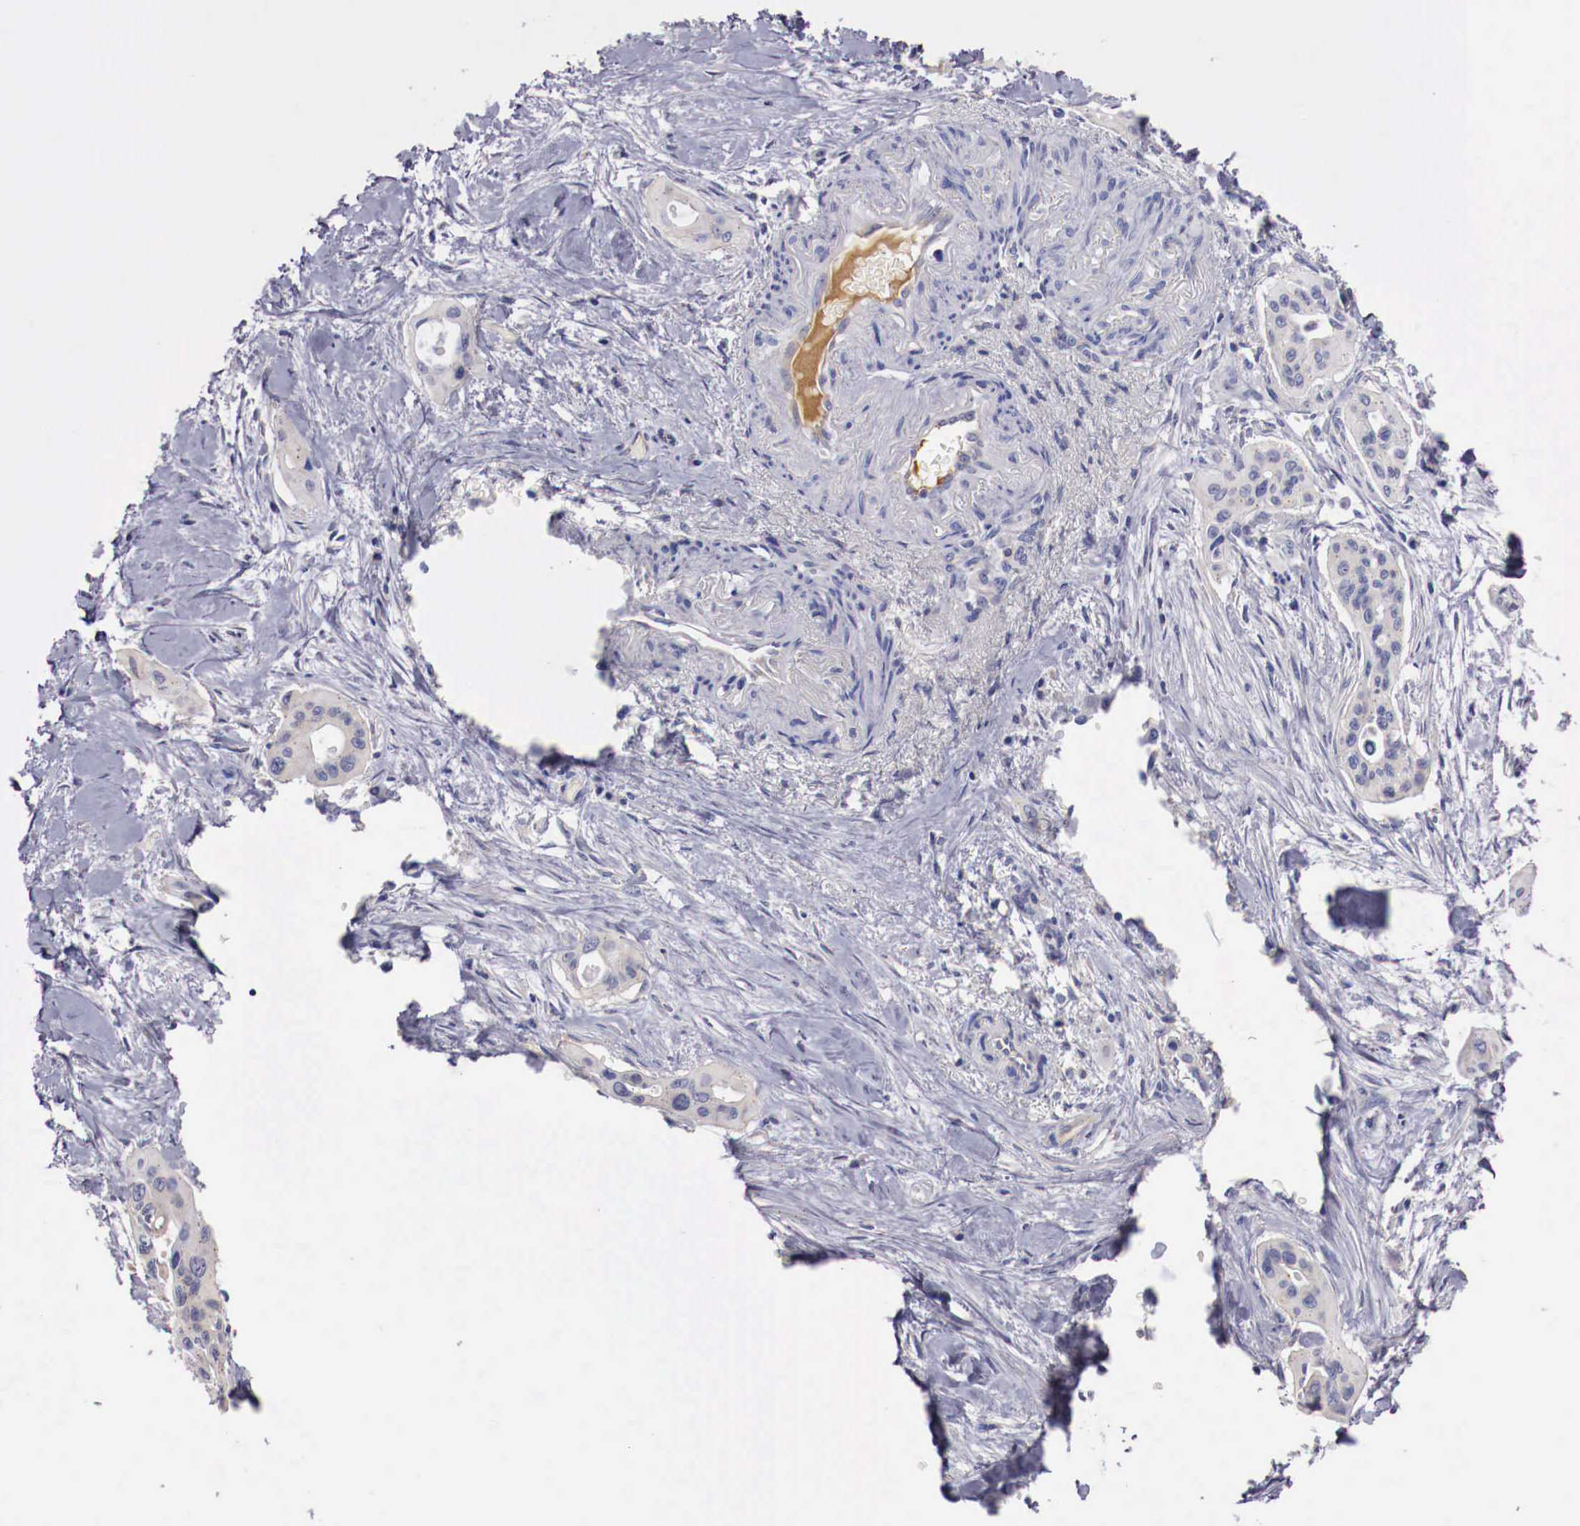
{"staining": {"intensity": "negative", "quantity": "none", "location": "none"}, "tissue": "pancreatic cancer", "cell_type": "Tumor cells", "image_type": "cancer", "snomed": [{"axis": "morphology", "description": "Adenocarcinoma, NOS"}, {"axis": "topography", "description": "Pancreas"}], "caption": "High magnification brightfield microscopy of pancreatic adenocarcinoma stained with DAB (3,3'-diaminobenzidine) (brown) and counterstained with hematoxylin (blue): tumor cells show no significant positivity.", "gene": "PITPNA", "patient": {"sex": "male", "age": 77}}